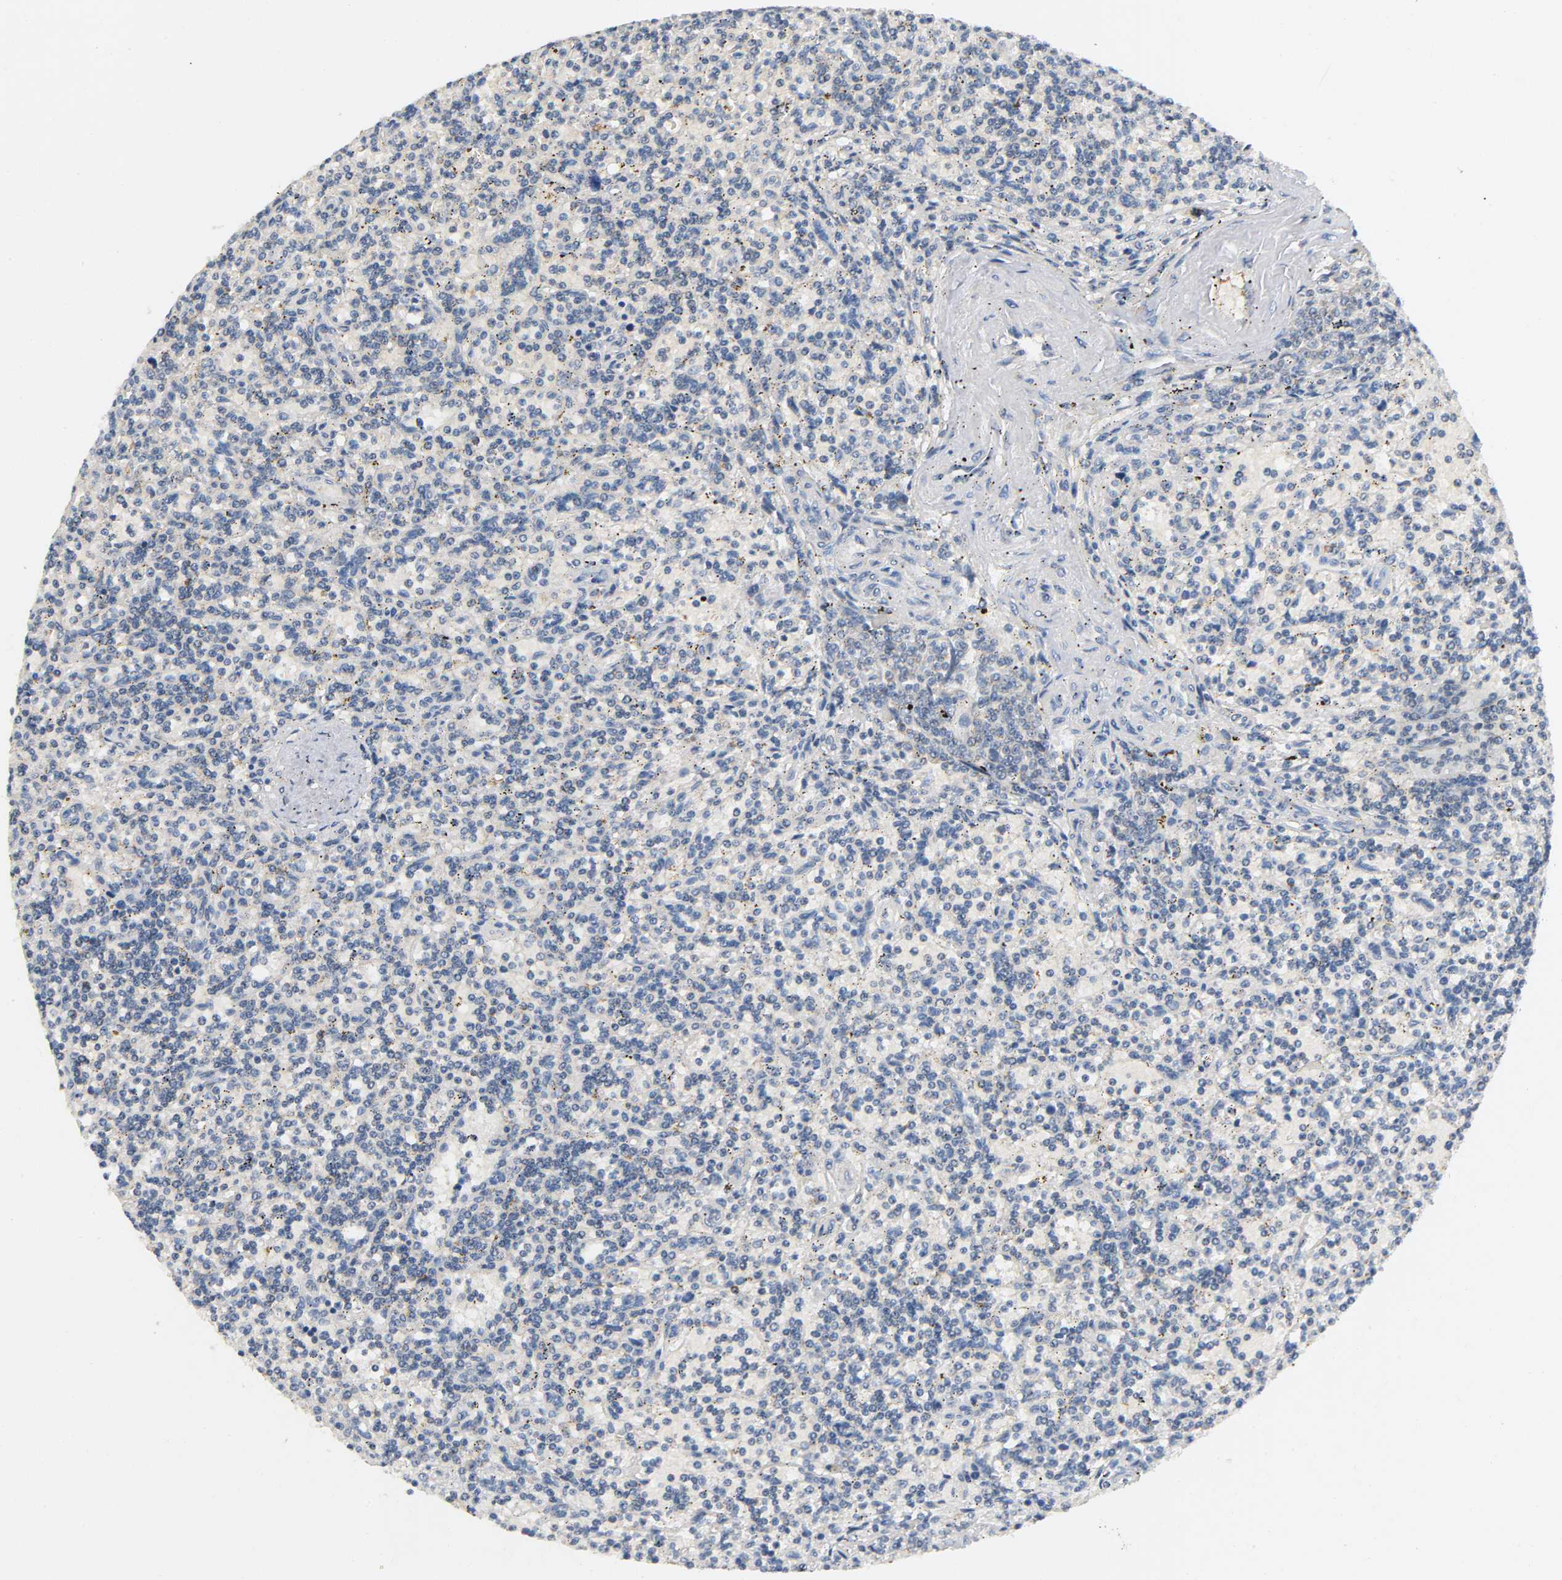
{"staining": {"intensity": "negative", "quantity": "none", "location": "none"}, "tissue": "lymphoma", "cell_type": "Tumor cells", "image_type": "cancer", "snomed": [{"axis": "morphology", "description": "Malignant lymphoma, non-Hodgkin's type, Low grade"}, {"axis": "topography", "description": "Spleen"}], "caption": "Human lymphoma stained for a protein using IHC demonstrates no staining in tumor cells.", "gene": "NRP1", "patient": {"sex": "male", "age": 73}}